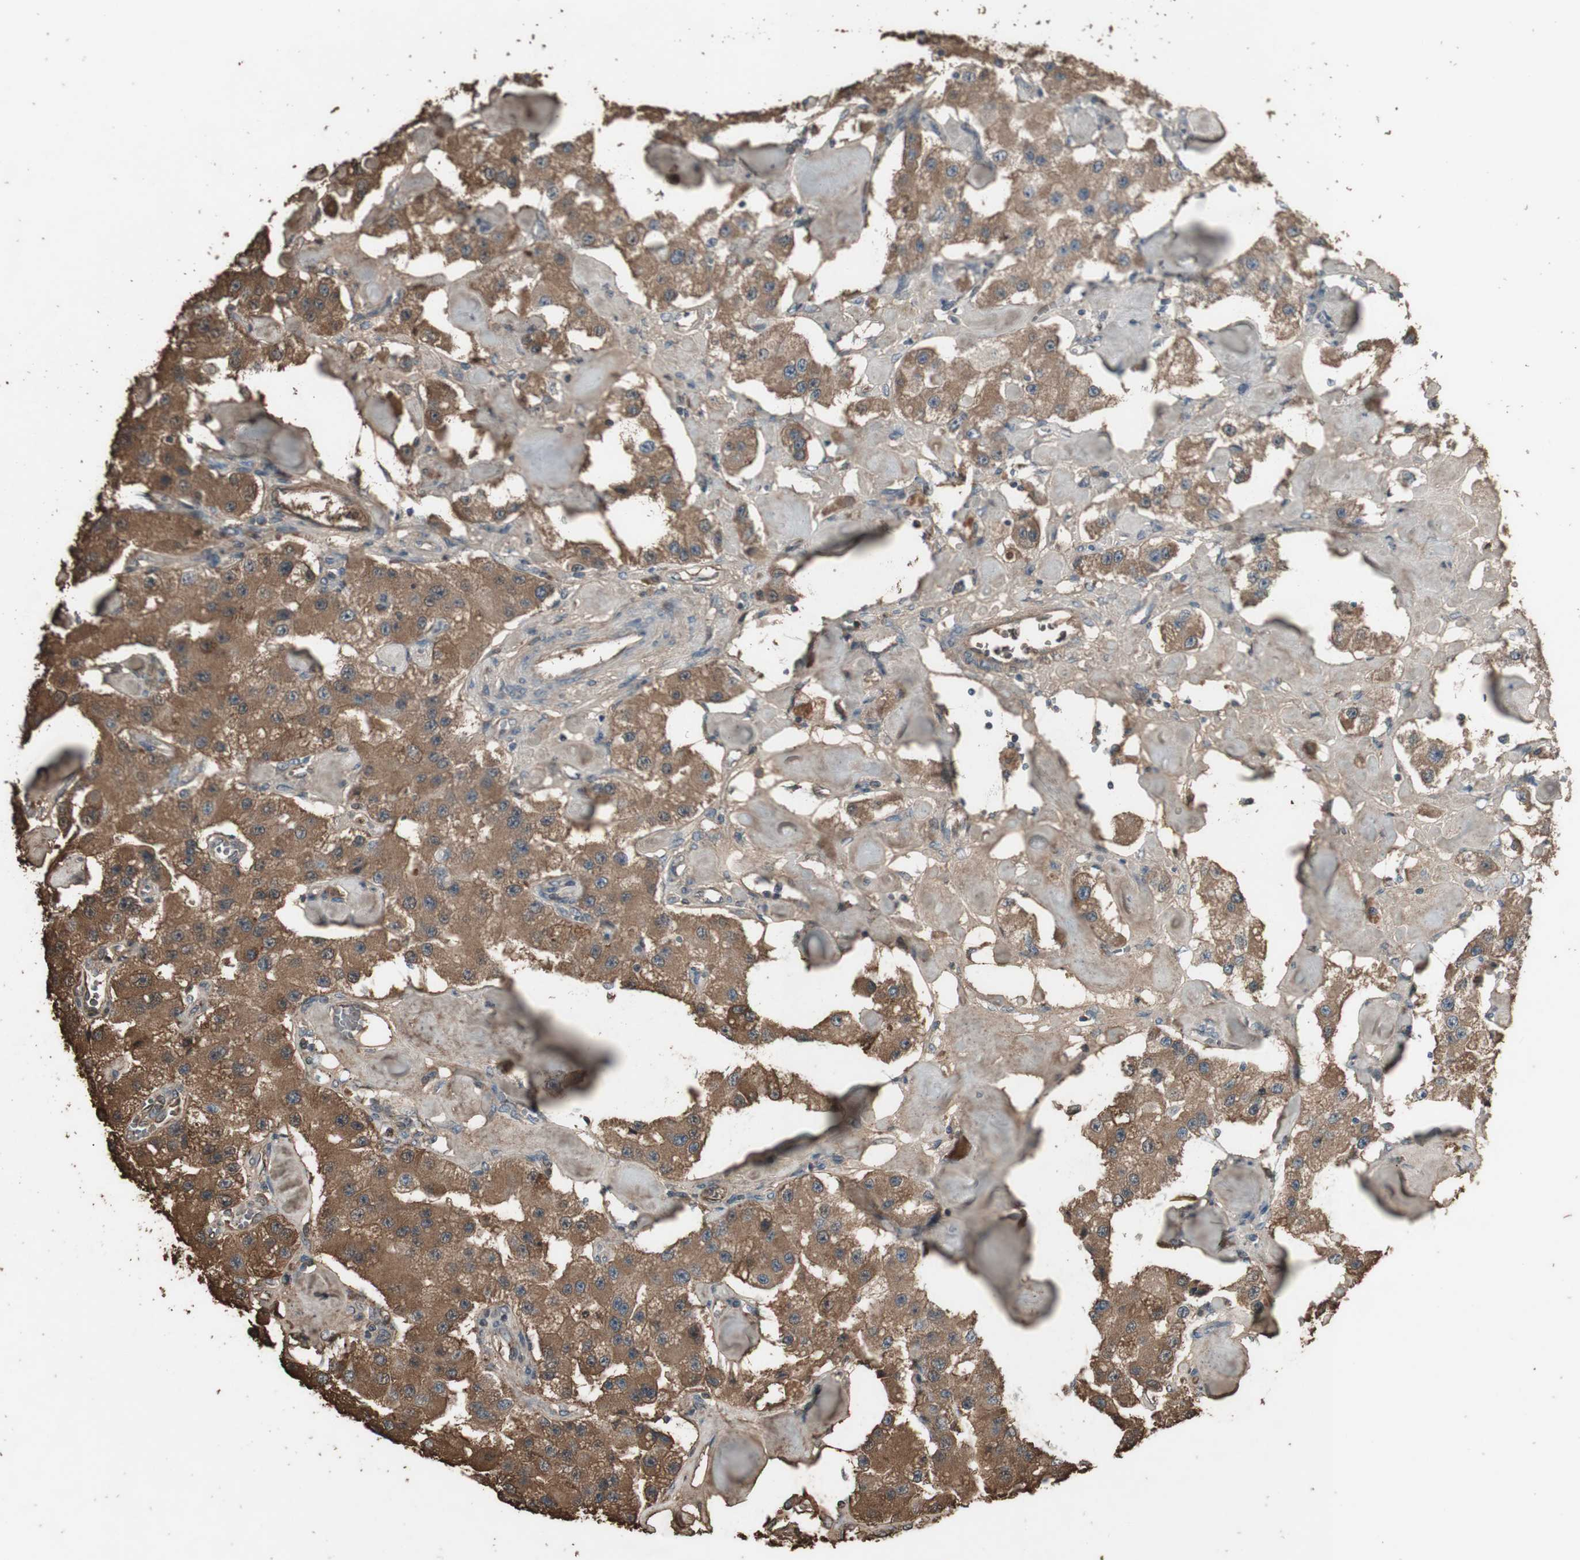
{"staining": {"intensity": "moderate", "quantity": ">75%", "location": "cytoplasmic/membranous"}, "tissue": "carcinoid", "cell_type": "Tumor cells", "image_type": "cancer", "snomed": [{"axis": "morphology", "description": "Carcinoid, malignant, NOS"}, {"axis": "topography", "description": "Pancreas"}], "caption": "A photomicrograph of malignant carcinoid stained for a protein demonstrates moderate cytoplasmic/membranous brown staining in tumor cells. (IHC, brightfield microscopy, high magnification).", "gene": "MMP14", "patient": {"sex": "male", "age": 41}}